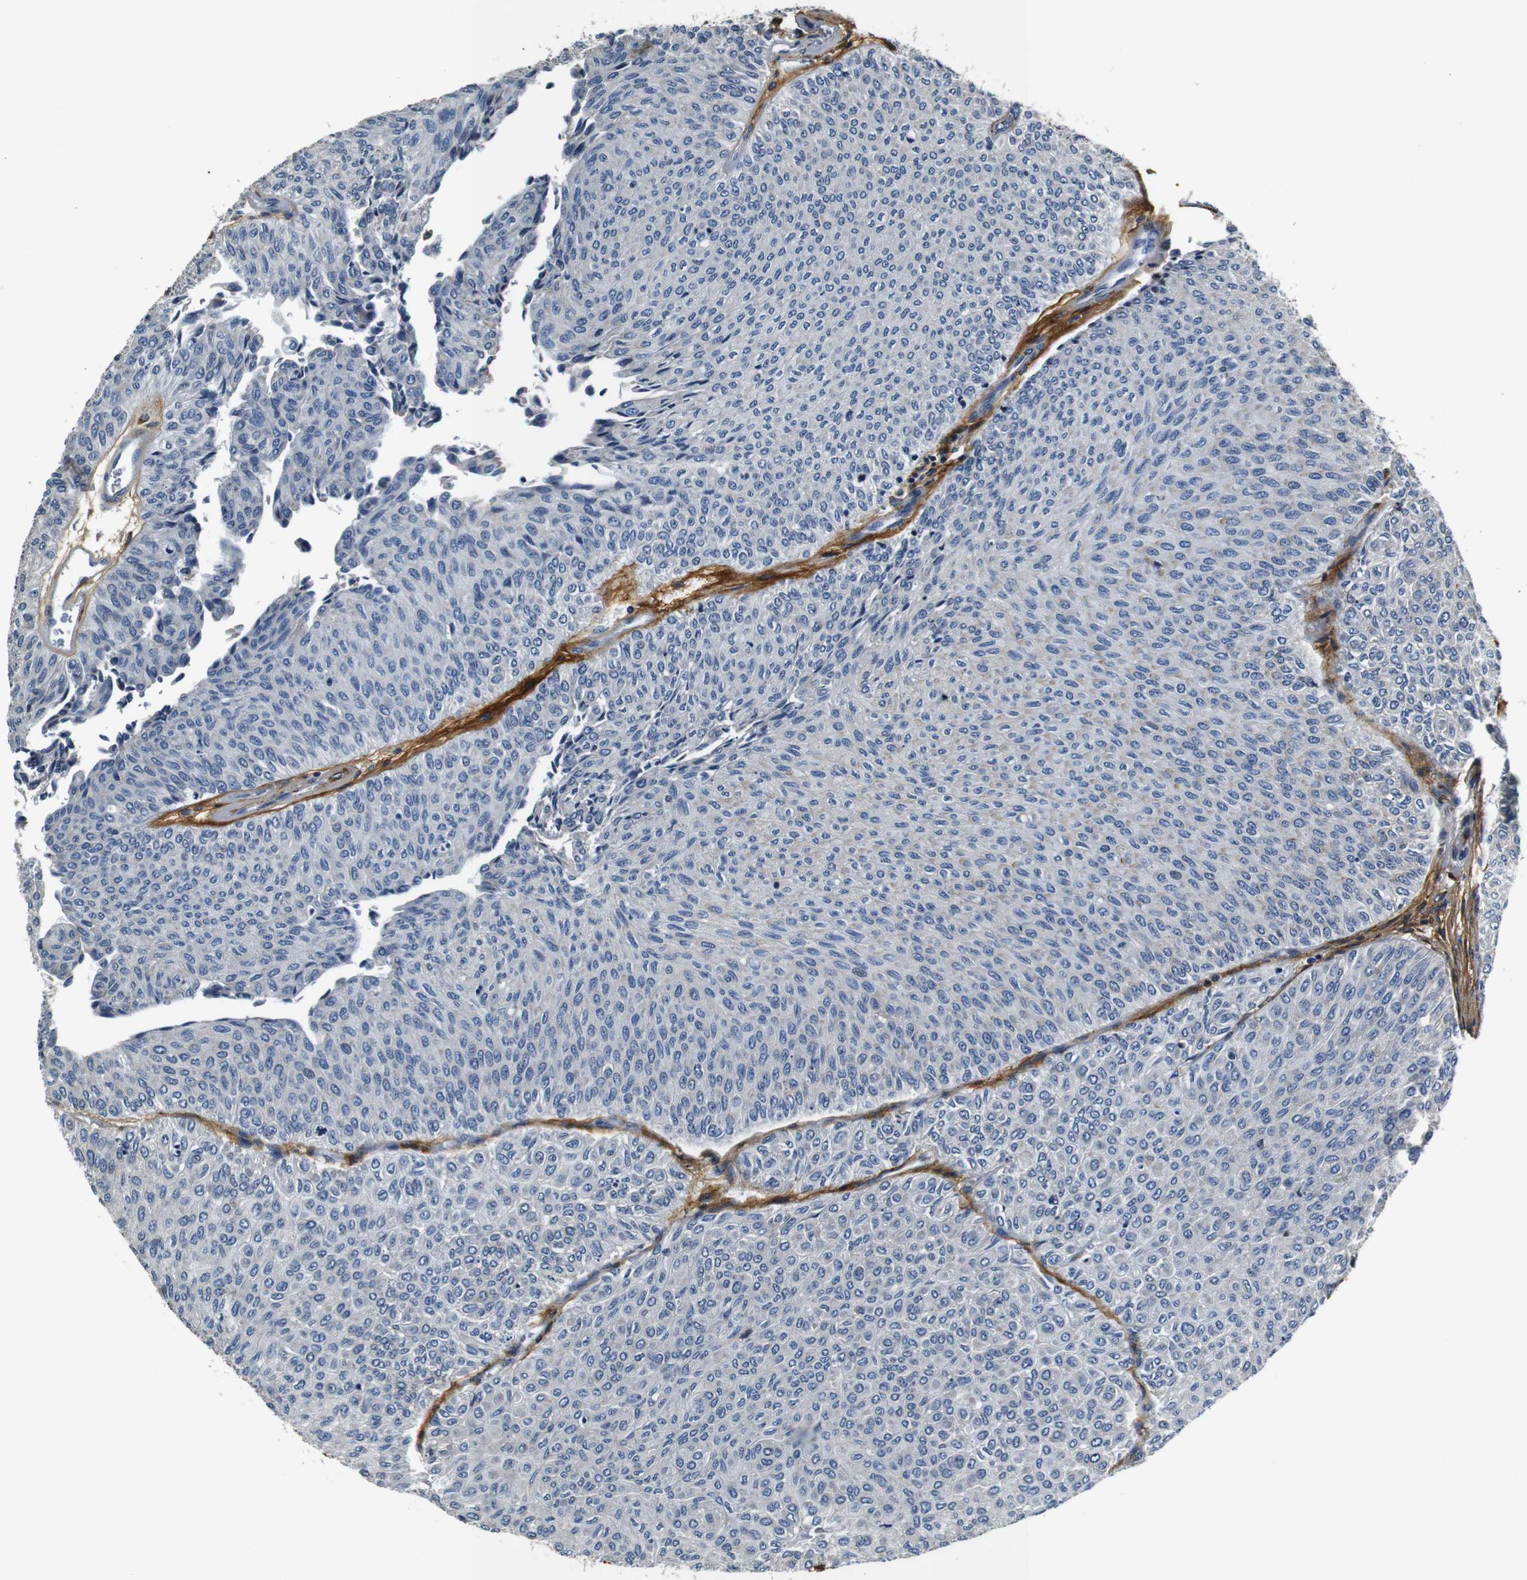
{"staining": {"intensity": "negative", "quantity": "none", "location": "none"}, "tissue": "urothelial cancer", "cell_type": "Tumor cells", "image_type": "cancer", "snomed": [{"axis": "morphology", "description": "Urothelial carcinoma, Low grade"}, {"axis": "topography", "description": "Urinary bladder"}], "caption": "Photomicrograph shows no protein staining in tumor cells of low-grade urothelial carcinoma tissue.", "gene": "COL1A1", "patient": {"sex": "male", "age": 78}}